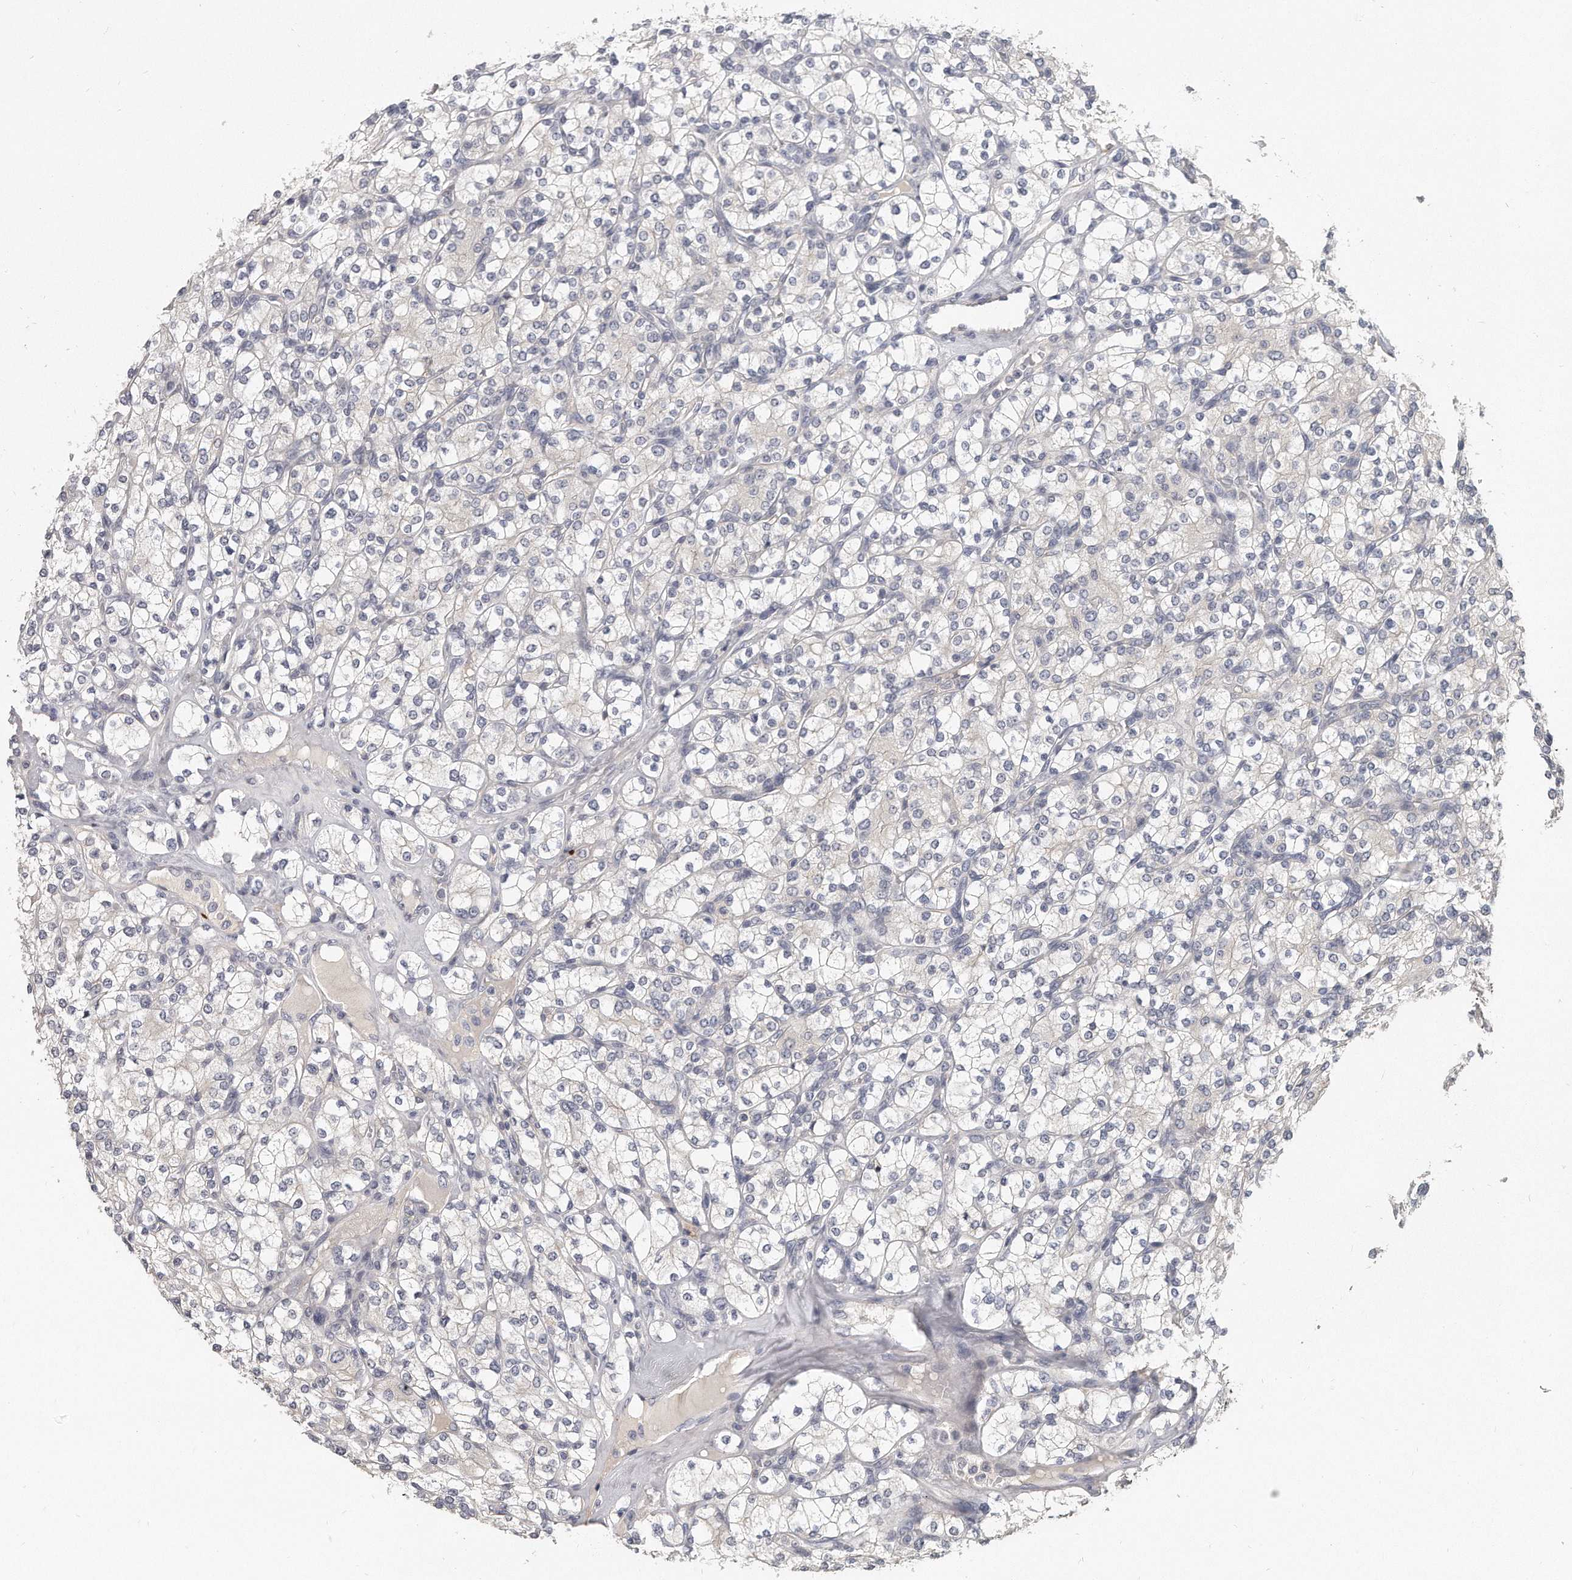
{"staining": {"intensity": "negative", "quantity": "none", "location": "none"}, "tissue": "renal cancer", "cell_type": "Tumor cells", "image_type": "cancer", "snomed": [{"axis": "morphology", "description": "Adenocarcinoma, NOS"}, {"axis": "topography", "description": "Kidney"}], "caption": "Renal adenocarcinoma was stained to show a protein in brown. There is no significant staining in tumor cells.", "gene": "KLHL7", "patient": {"sex": "male", "age": 77}}